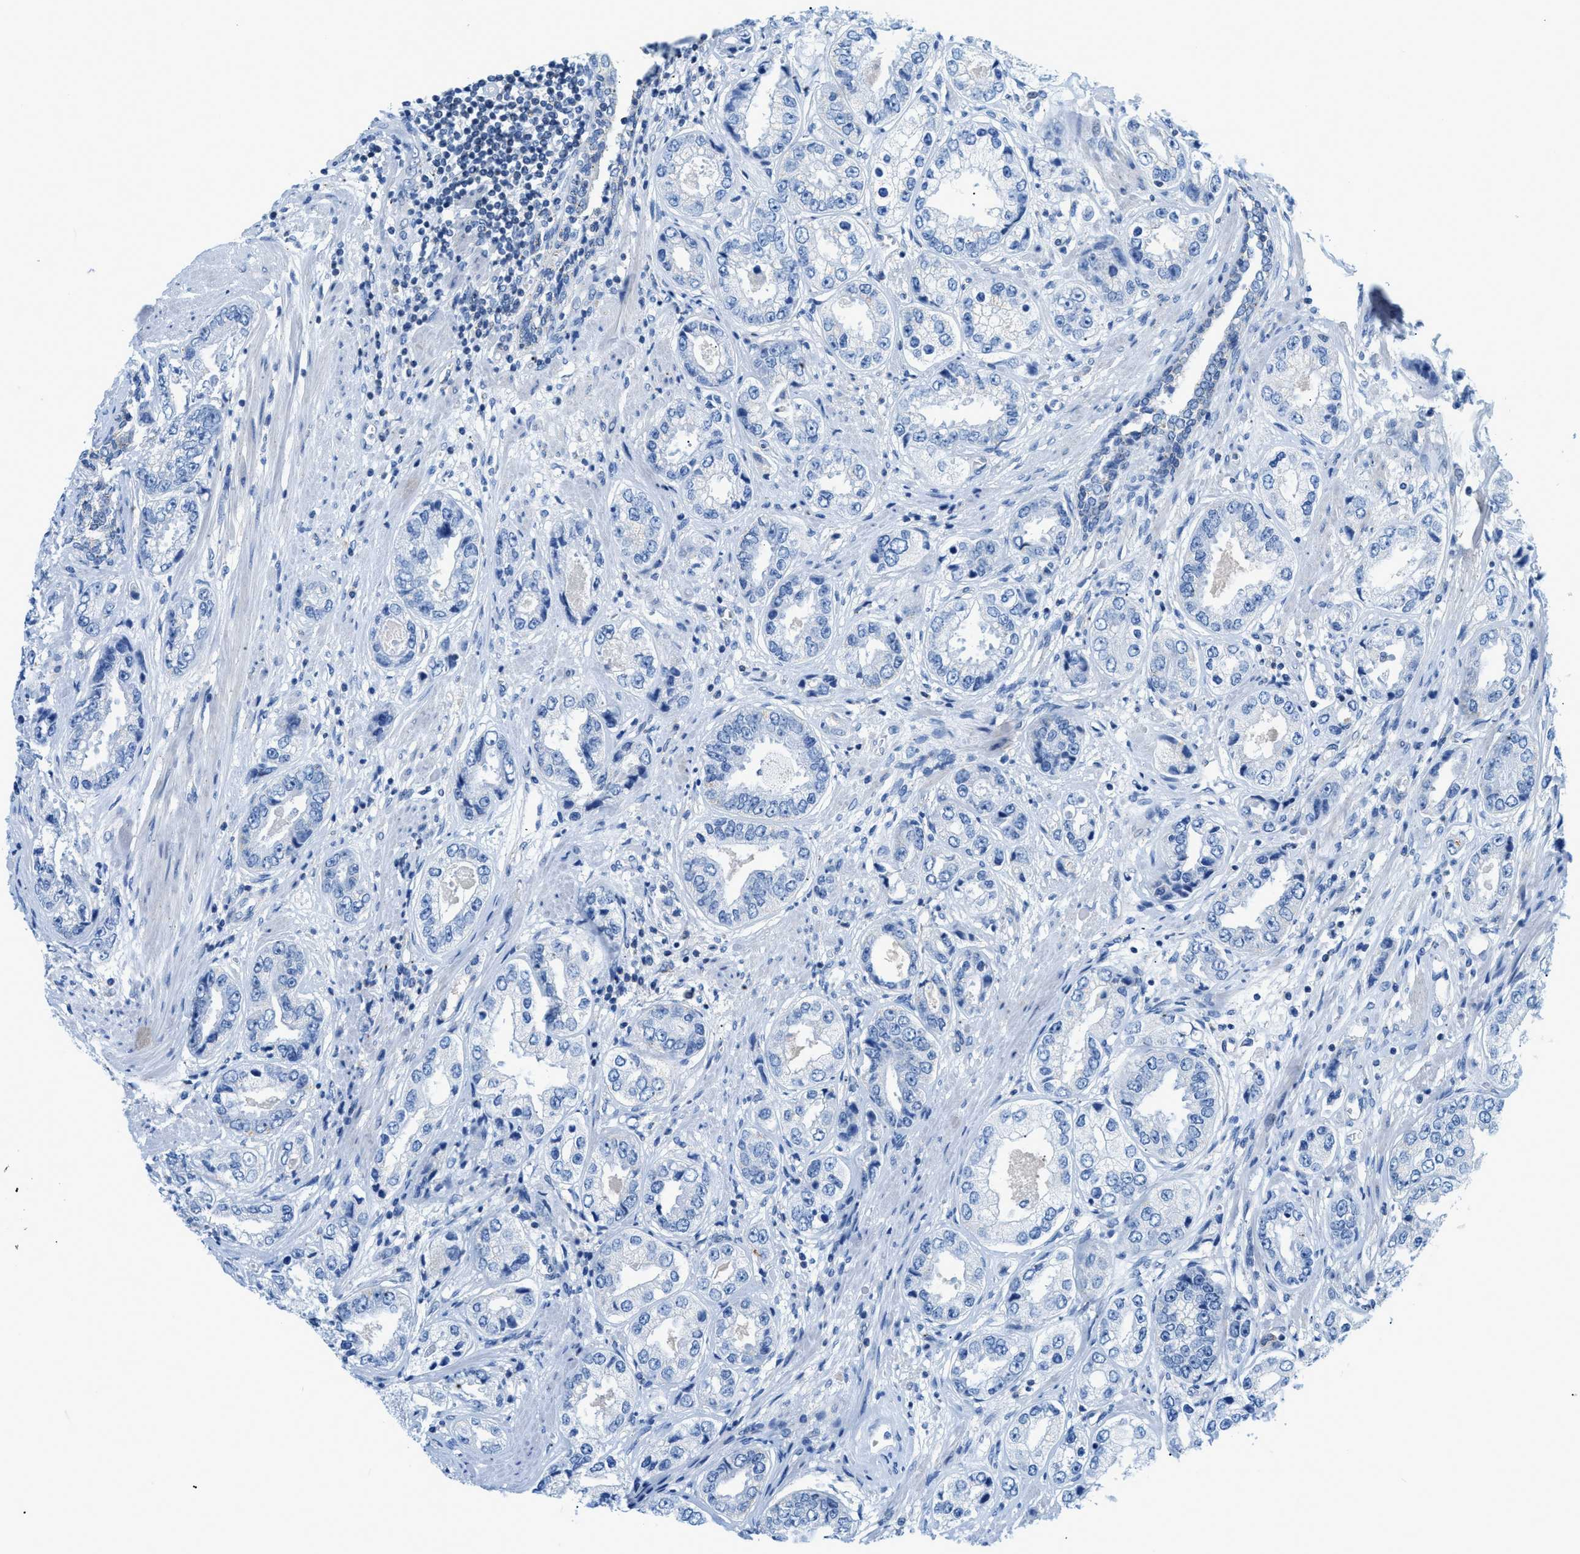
{"staining": {"intensity": "negative", "quantity": "none", "location": "none"}, "tissue": "prostate cancer", "cell_type": "Tumor cells", "image_type": "cancer", "snomed": [{"axis": "morphology", "description": "Adenocarcinoma, High grade"}, {"axis": "topography", "description": "Prostate"}], "caption": "High power microscopy histopathology image of an immunohistochemistry (IHC) micrograph of prostate high-grade adenocarcinoma, revealing no significant staining in tumor cells.", "gene": "FDCSP", "patient": {"sex": "male", "age": 61}}